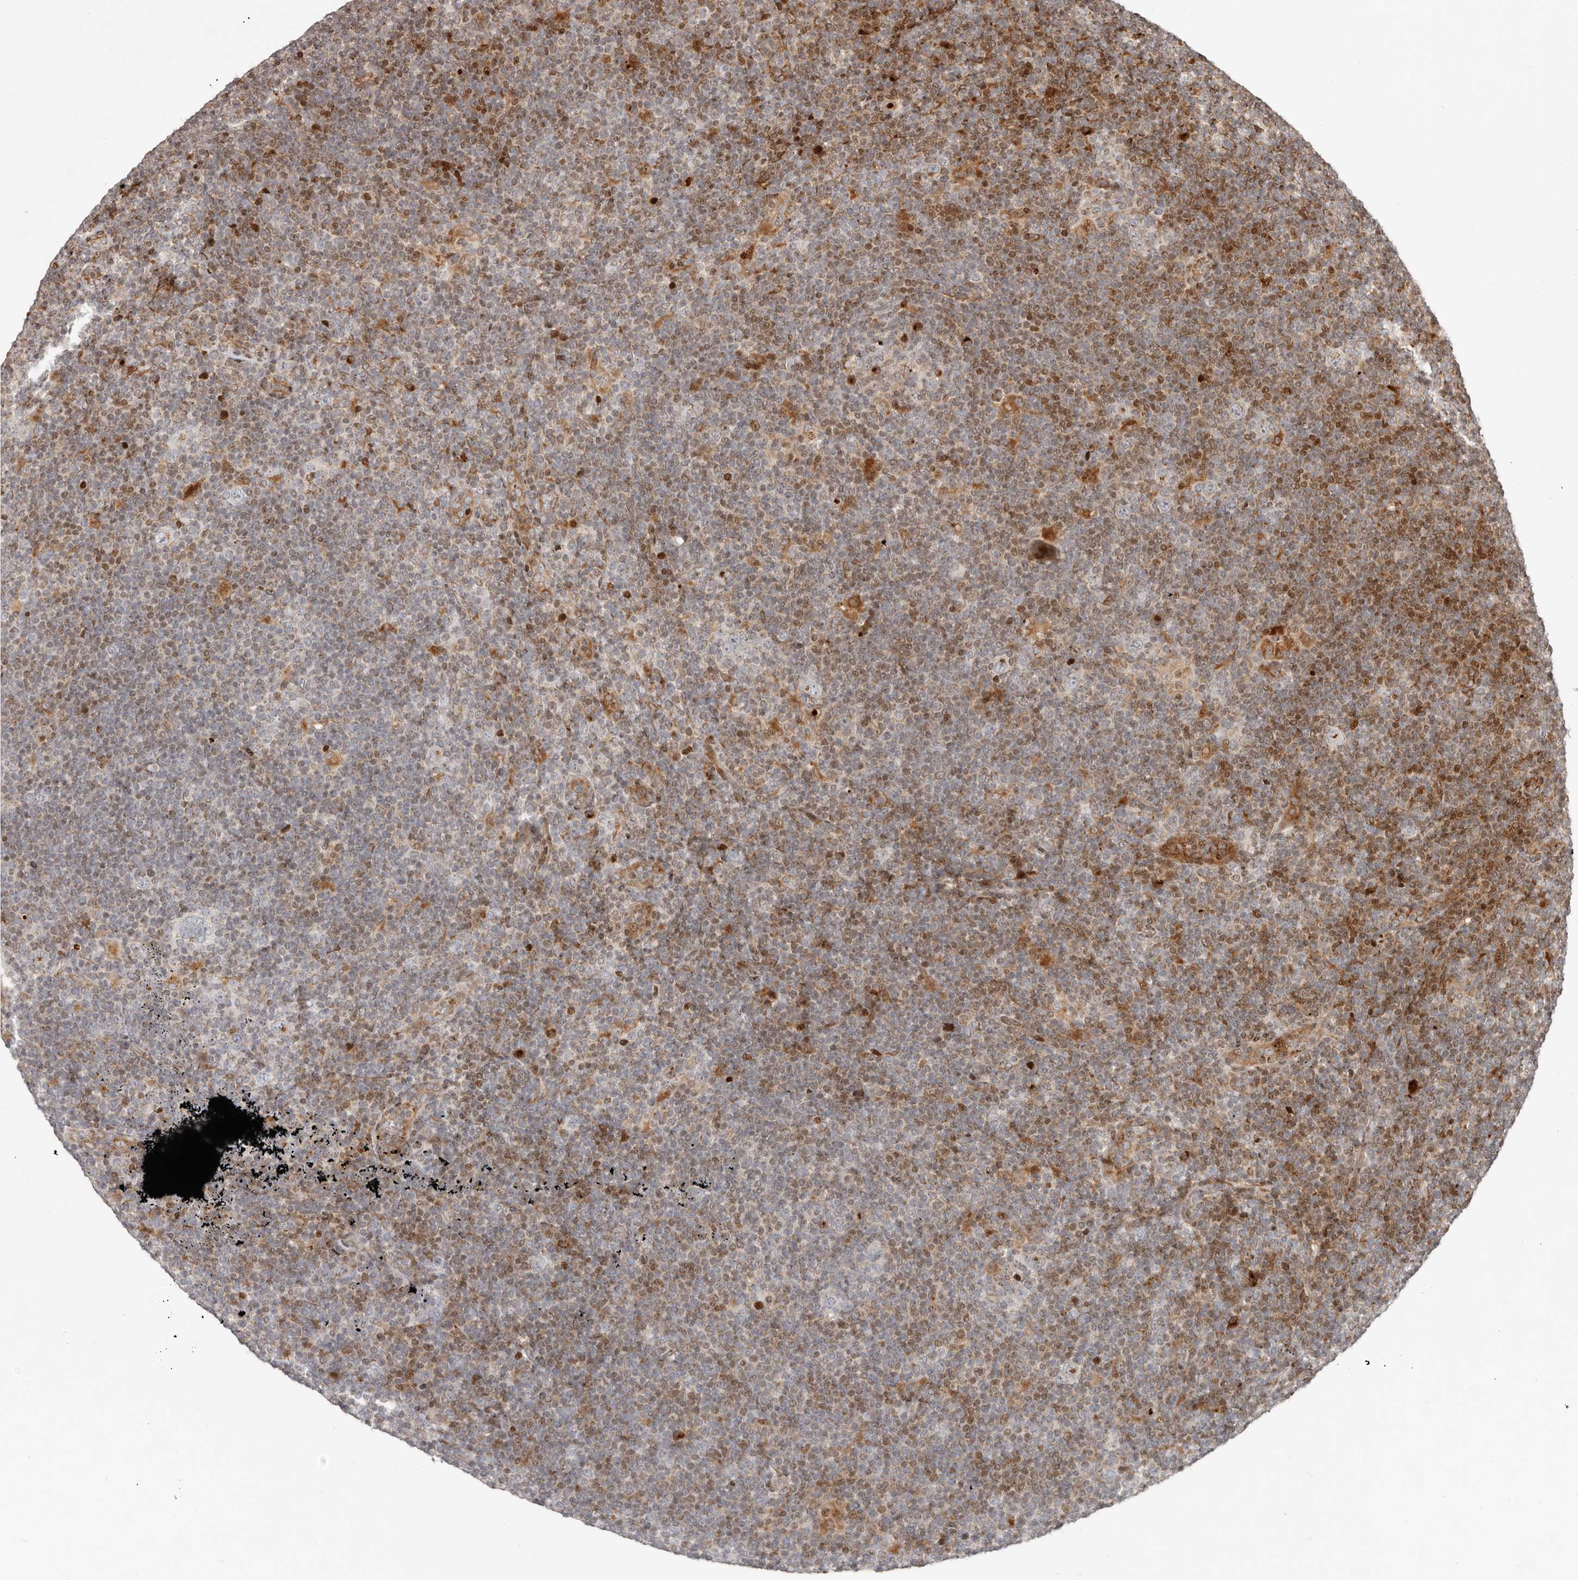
{"staining": {"intensity": "moderate", "quantity": "<25%", "location": "cytoplasmic/membranous"}, "tissue": "lymphoma", "cell_type": "Tumor cells", "image_type": "cancer", "snomed": [{"axis": "morphology", "description": "Hodgkin's disease, NOS"}, {"axis": "topography", "description": "Lymph node"}], "caption": "The immunohistochemical stain labels moderate cytoplasmic/membranous positivity in tumor cells of lymphoma tissue.", "gene": "TRIM4", "patient": {"sex": "female", "age": 57}}